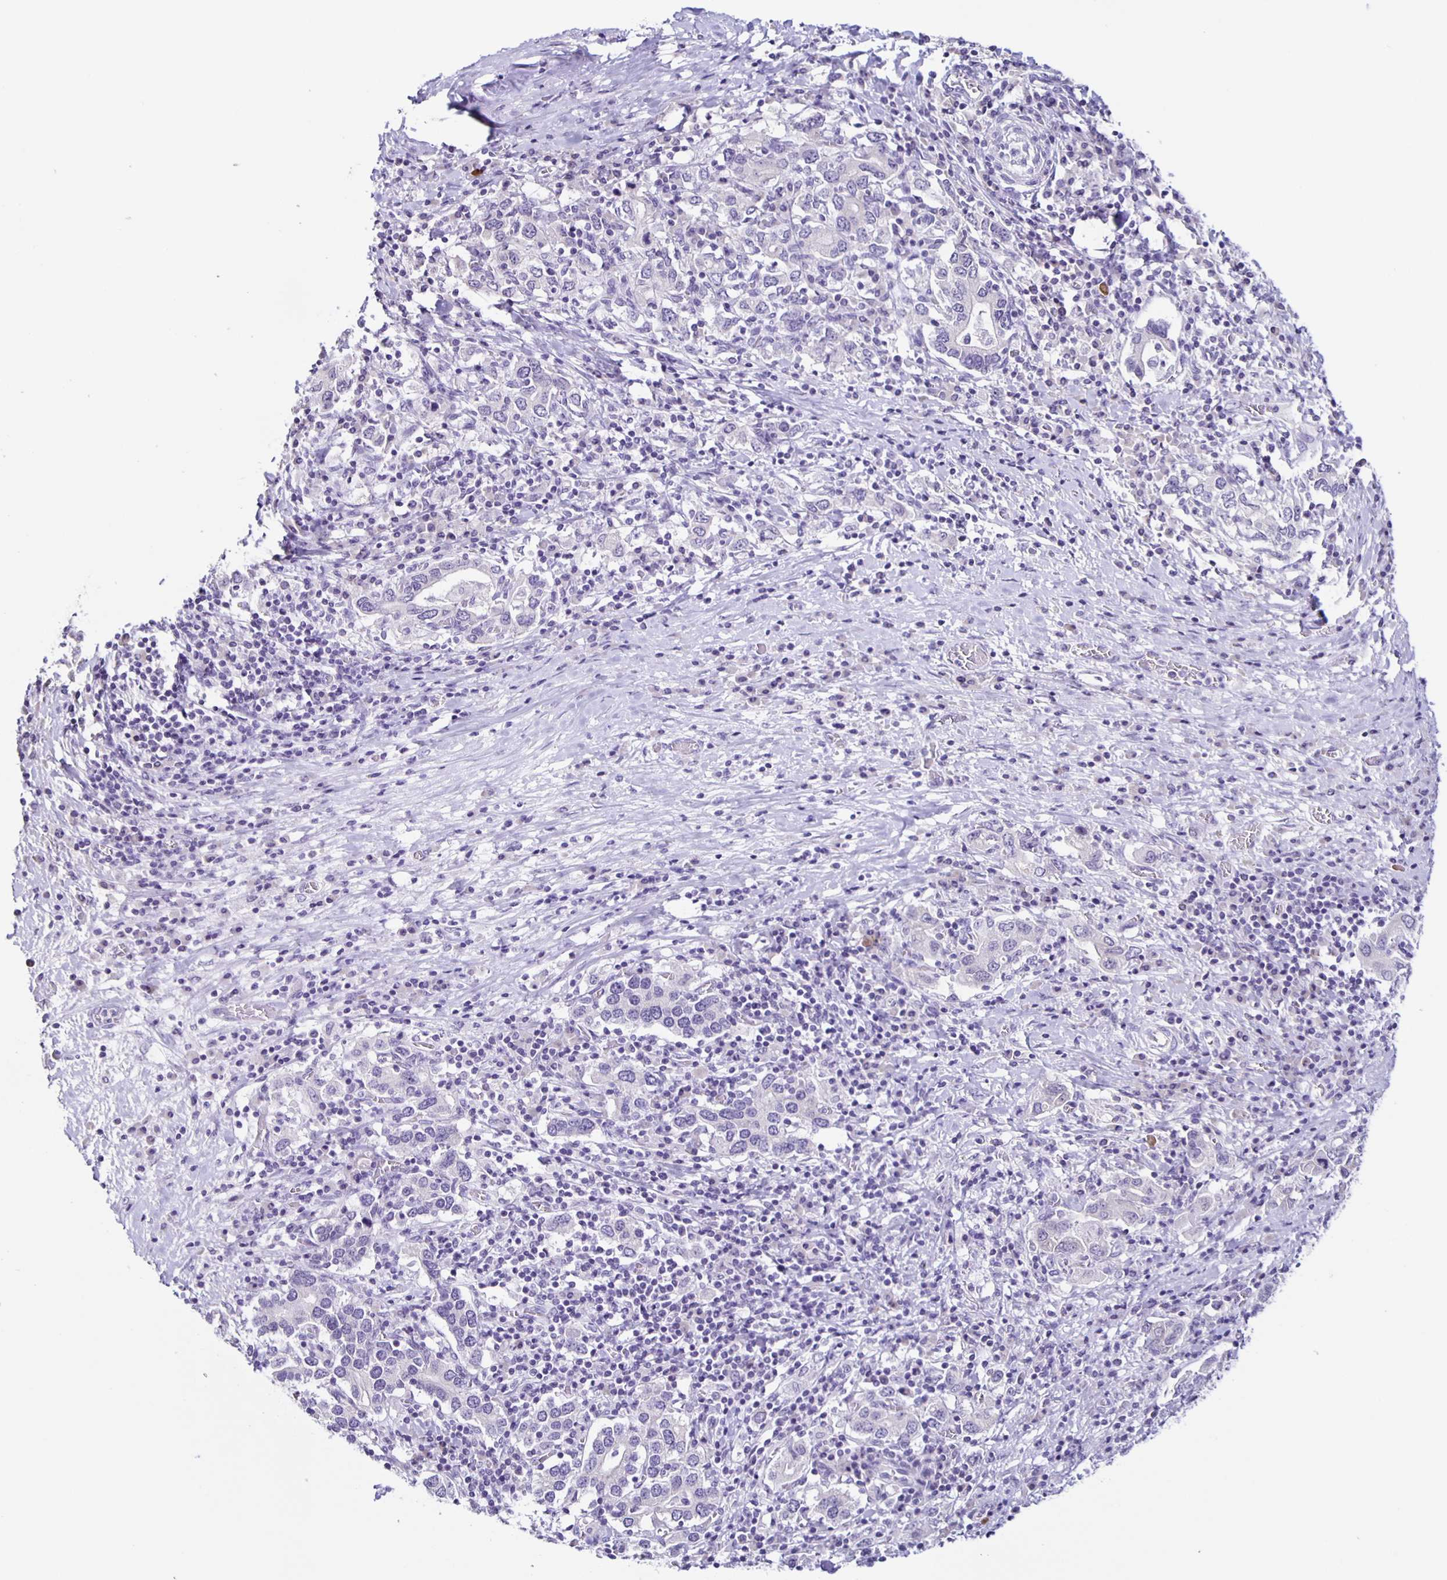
{"staining": {"intensity": "negative", "quantity": "none", "location": "none"}, "tissue": "stomach cancer", "cell_type": "Tumor cells", "image_type": "cancer", "snomed": [{"axis": "morphology", "description": "Adenocarcinoma, NOS"}, {"axis": "topography", "description": "Stomach, upper"}, {"axis": "topography", "description": "Stomach"}], "caption": "High magnification brightfield microscopy of stomach cancer (adenocarcinoma) stained with DAB (brown) and counterstained with hematoxylin (blue): tumor cells show no significant positivity.", "gene": "SLC12A3", "patient": {"sex": "male", "age": 62}}